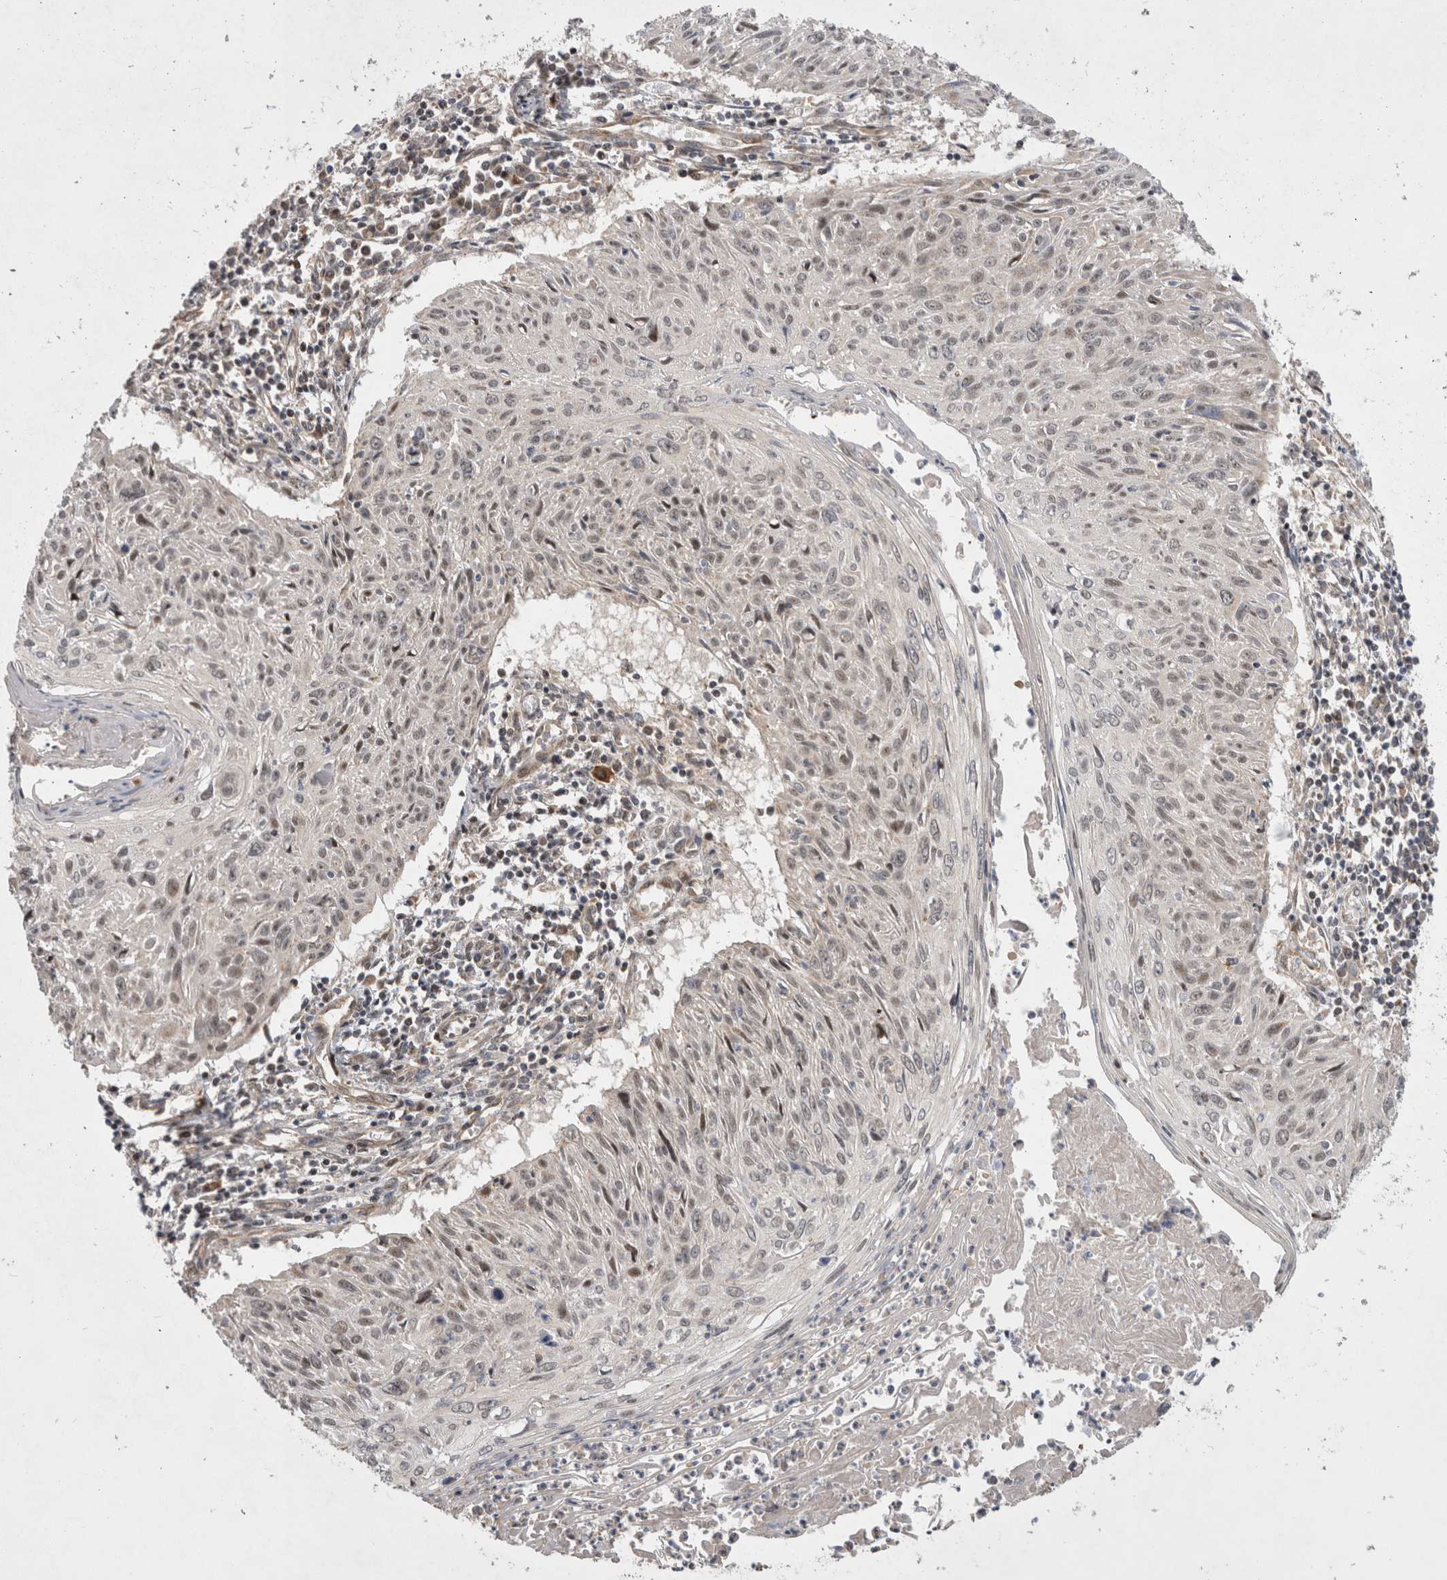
{"staining": {"intensity": "weak", "quantity": "25%-75%", "location": "nuclear"}, "tissue": "cervical cancer", "cell_type": "Tumor cells", "image_type": "cancer", "snomed": [{"axis": "morphology", "description": "Squamous cell carcinoma, NOS"}, {"axis": "topography", "description": "Cervix"}], "caption": "About 25%-75% of tumor cells in squamous cell carcinoma (cervical) display weak nuclear protein positivity as visualized by brown immunohistochemical staining.", "gene": "MRPL37", "patient": {"sex": "female", "age": 51}}